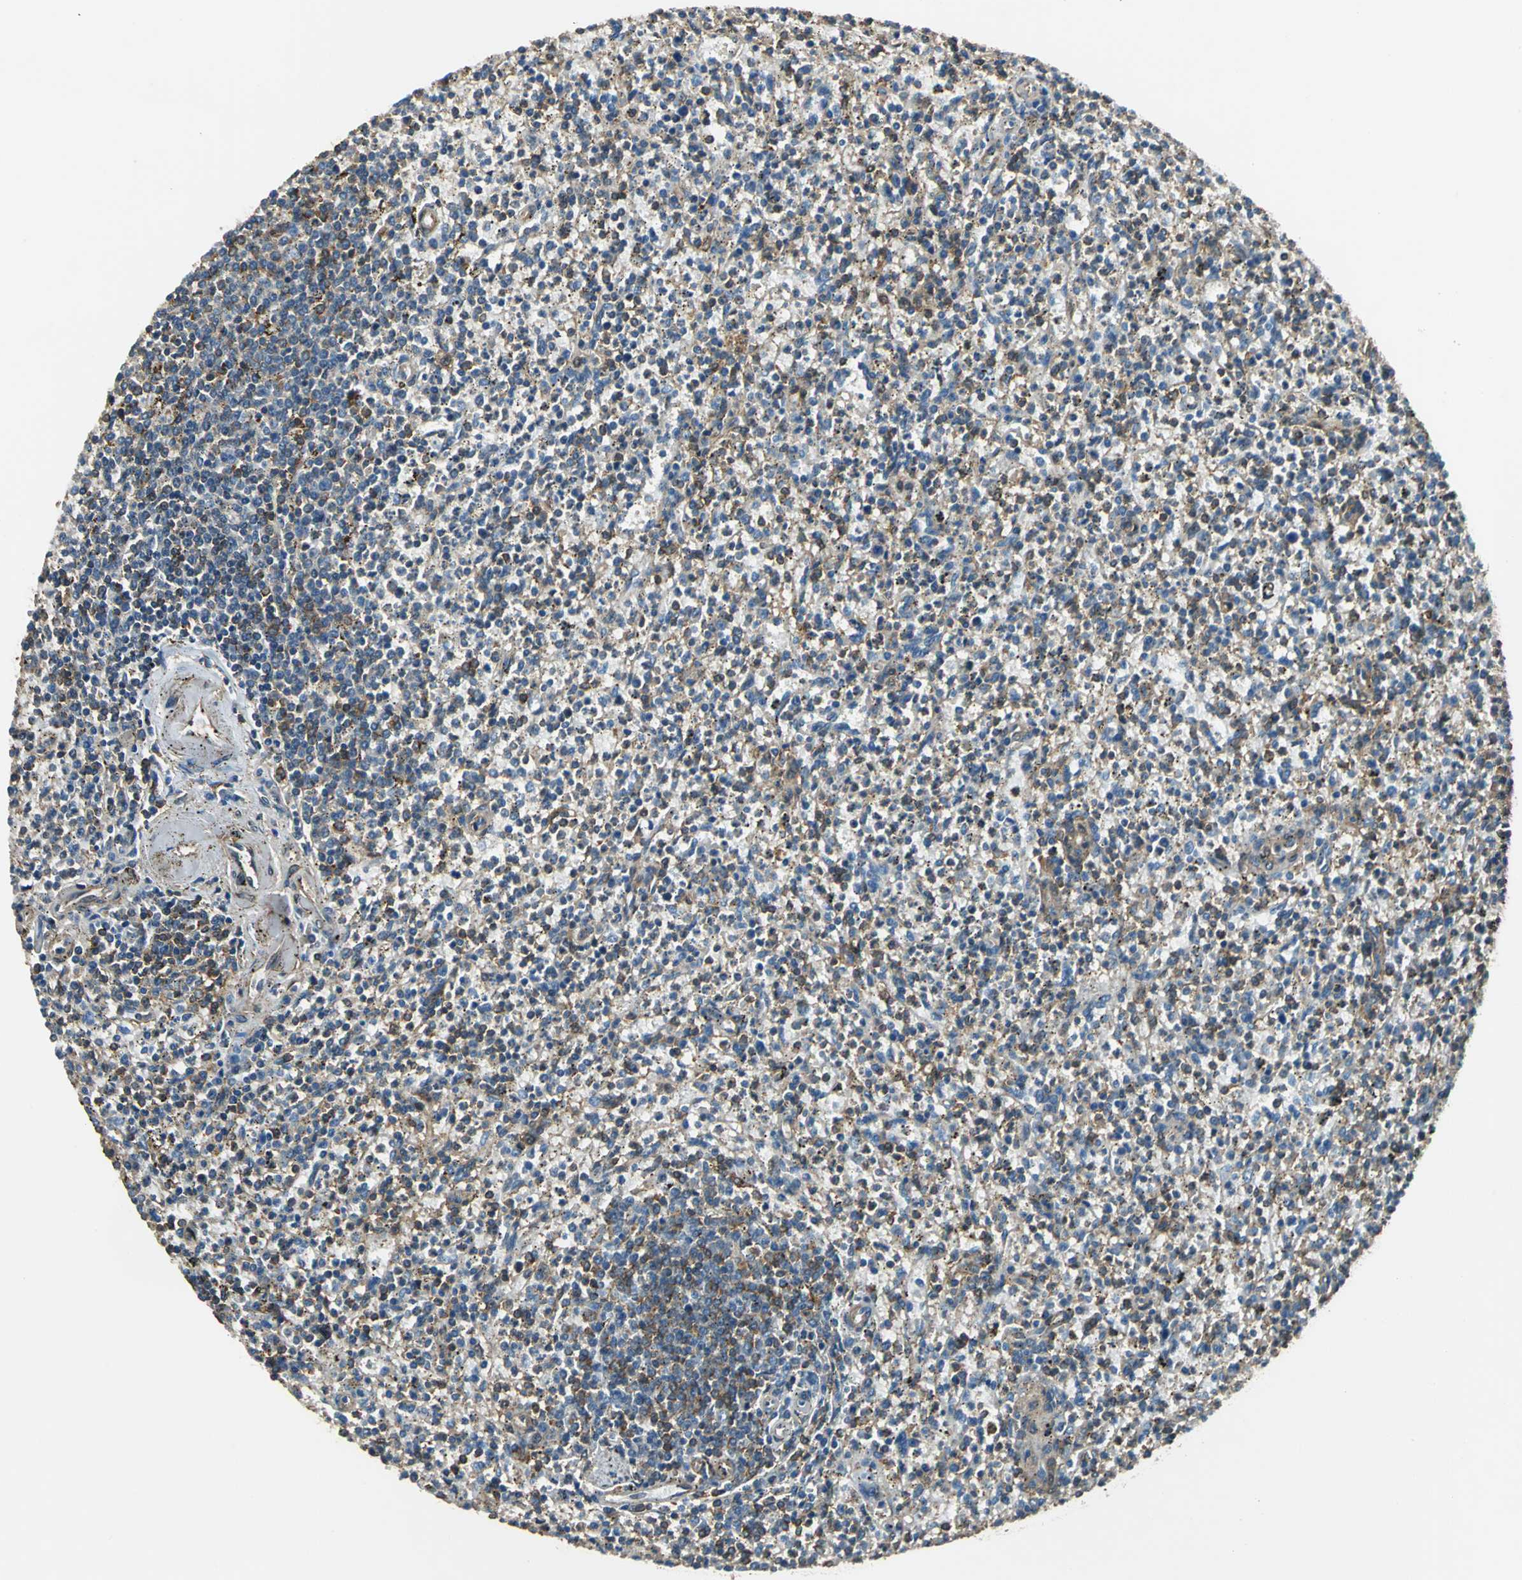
{"staining": {"intensity": "strong", "quantity": ">75%", "location": "cytoplasmic/membranous"}, "tissue": "spleen", "cell_type": "Cells in red pulp", "image_type": "normal", "snomed": [{"axis": "morphology", "description": "Normal tissue, NOS"}, {"axis": "topography", "description": "Spleen"}], "caption": "Approximately >75% of cells in red pulp in normal human spleen display strong cytoplasmic/membranous protein positivity as visualized by brown immunohistochemical staining.", "gene": "PARVA", "patient": {"sex": "male", "age": 72}}